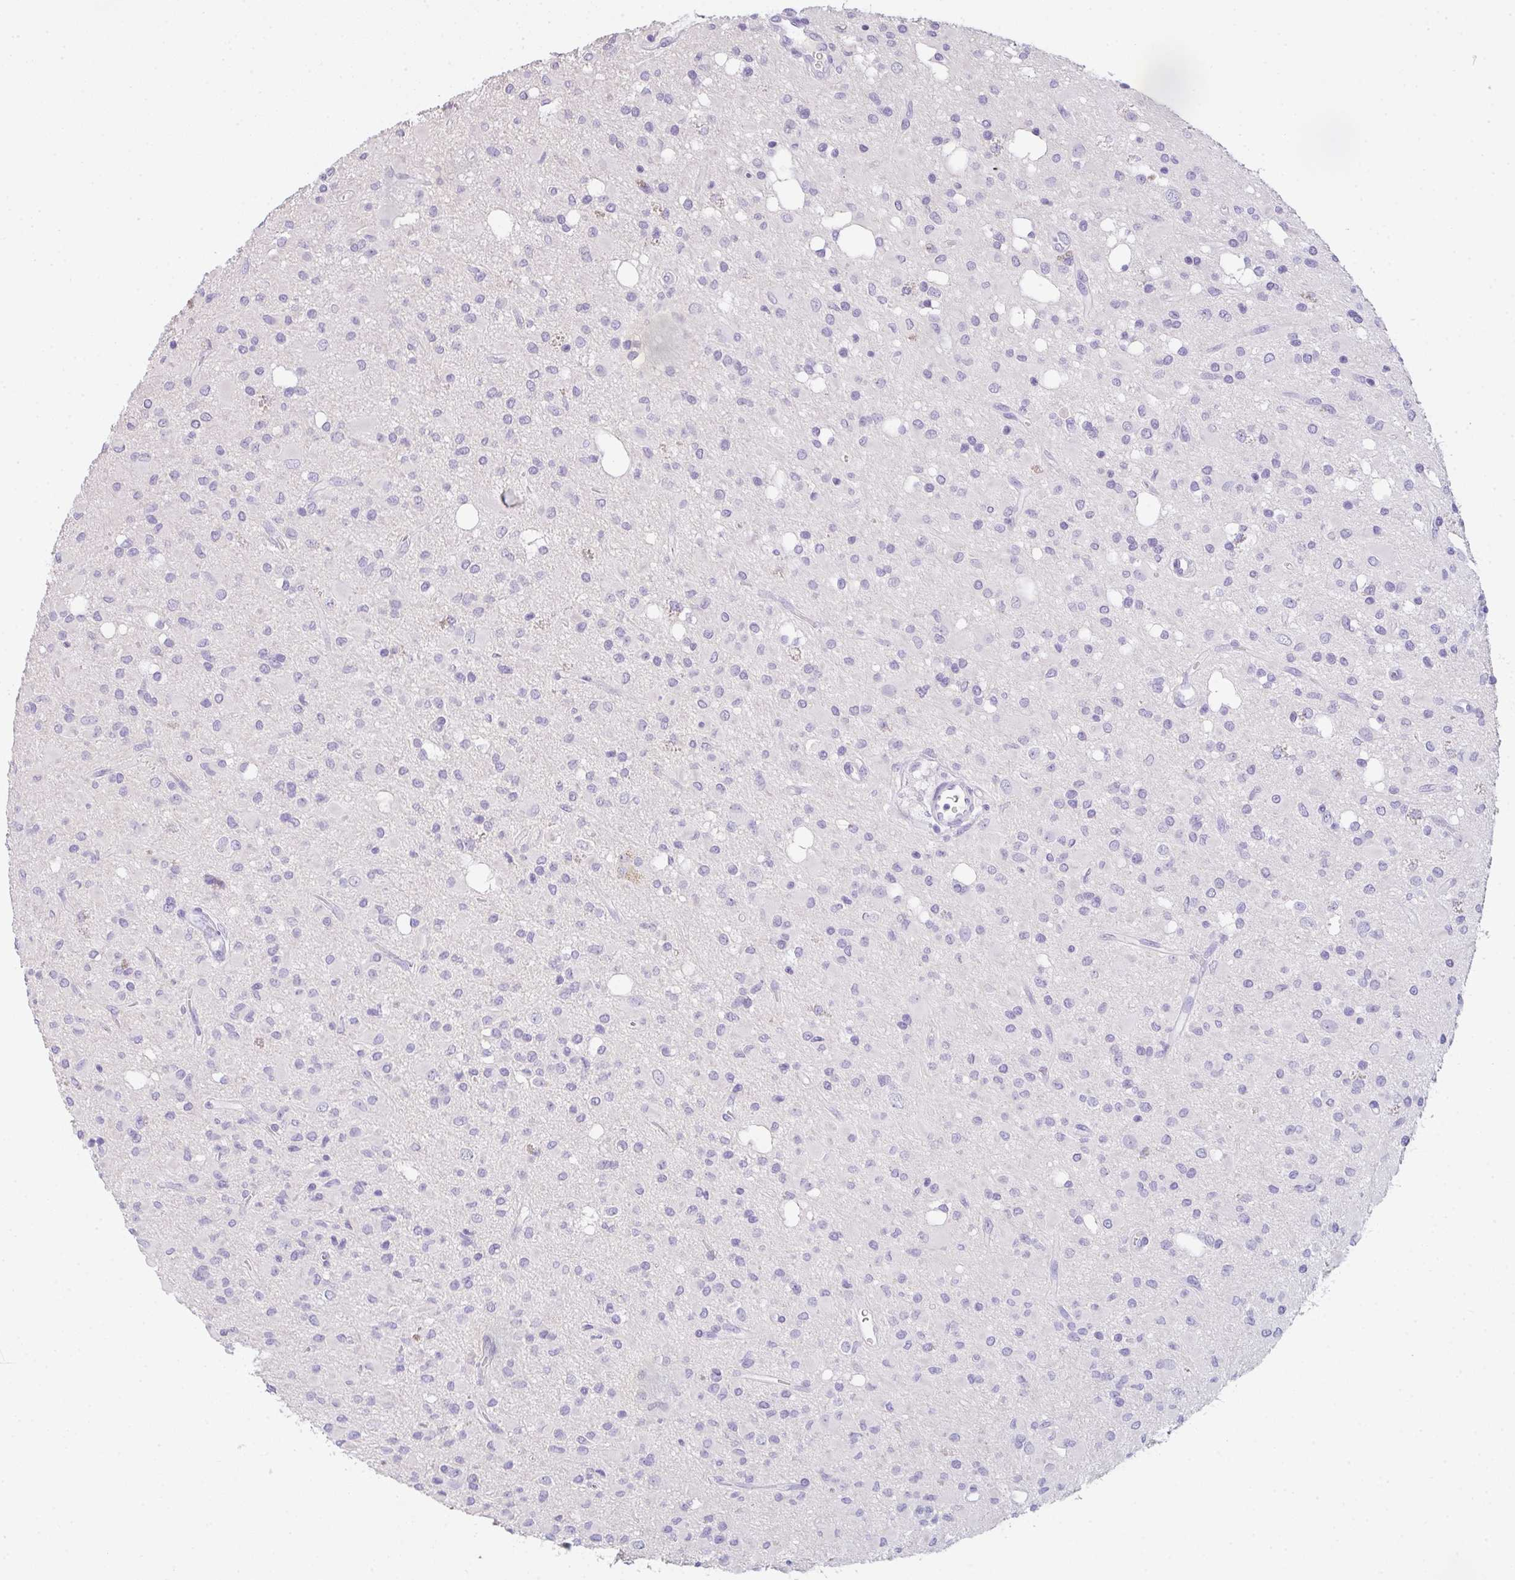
{"staining": {"intensity": "negative", "quantity": "none", "location": "none"}, "tissue": "glioma", "cell_type": "Tumor cells", "image_type": "cancer", "snomed": [{"axis": "morphology", "description": "Glioma, malignant, Low grade"}, {"axis": "topography", "description": "Brain"}], "caption": "Tumor cells are negative for brown protein staining in glioma. (Immunohistochemistry, brightfield microscopy, high magnification).", "gene": "COX7B", "patient": {"sex": "female", "age": 33}}